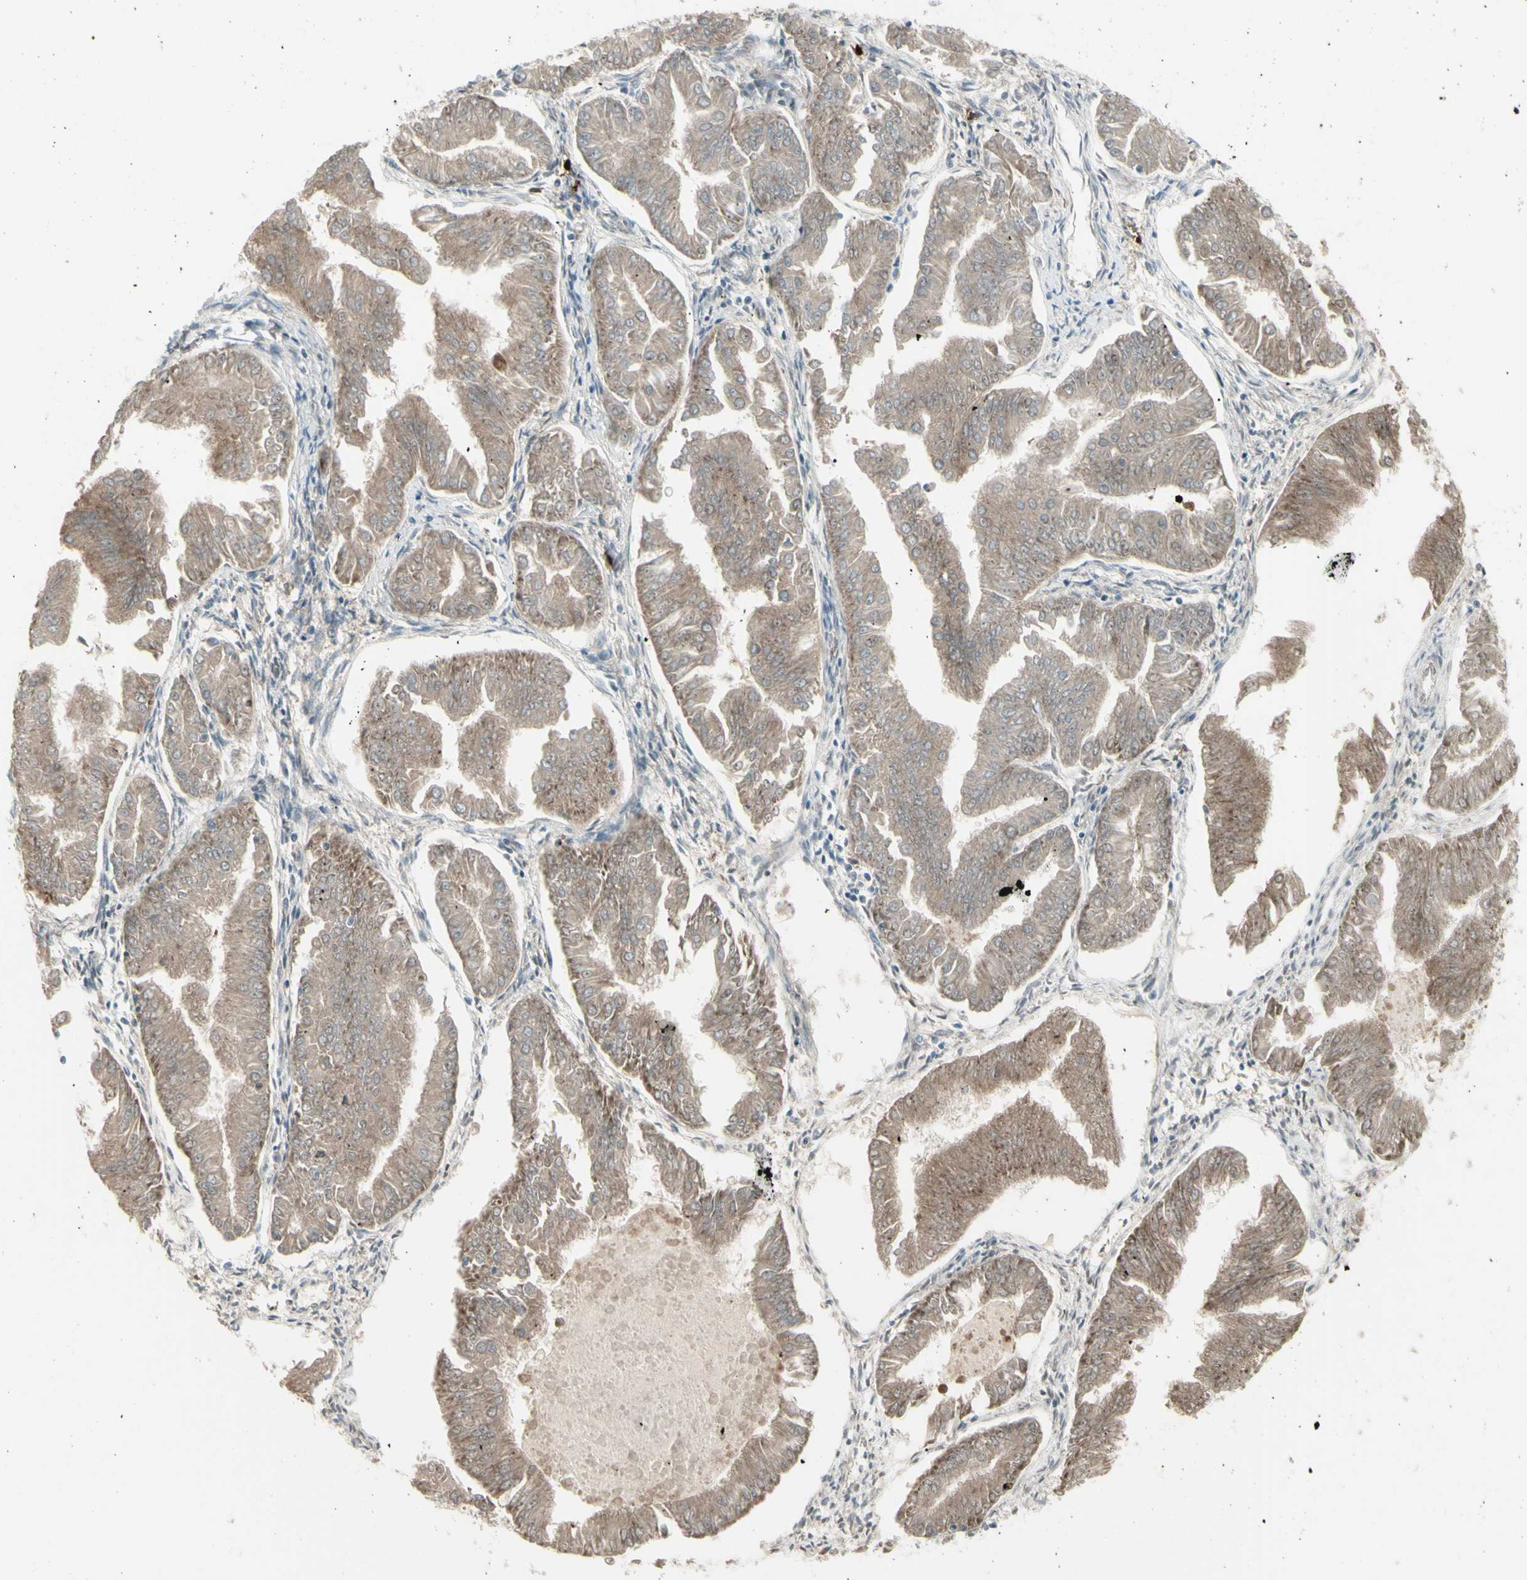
{"staining": {"intensity": "weak", "quantity": ">75%", "location": "cytoplasmic/membranous"}, "tissue": "endometrial cancer", "cell_type": "Tumor cells", "image_type": "cancer", "snomed": [{"axis": "morphology", "description": "Adenocarcinoma, NOS"}, {"axis": "topography", "description": "Endometrium"}], "caption": "Weak cytoplasmic/membranous expression for a protein is appreciated in approximately >75% of tumor cells of endometrial cancer (adenocarcinoma) using immunohistochemistry.", "gene": "NAXD", "patient": {"sex": "female", "age": 53}}